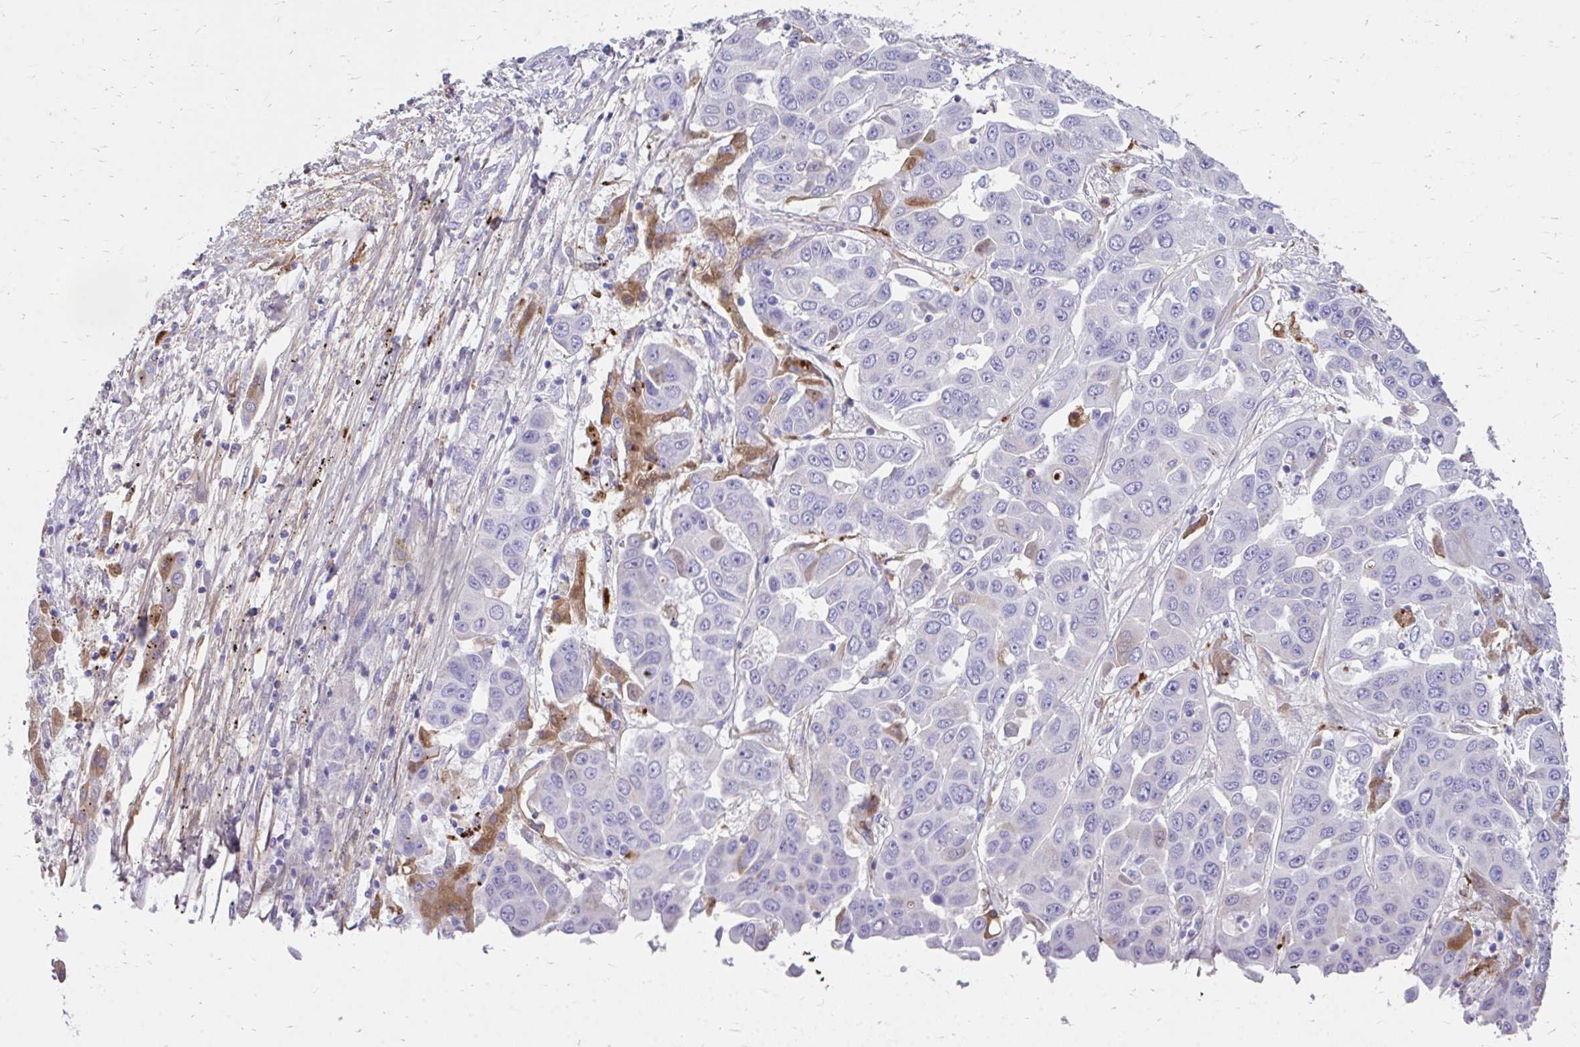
{"staining": {"intensity": "negative", "quantity": "none", "location": "none"}, "tissue": "liver cancer", "cell_type": "Tumor cells", "image_type": "cancer", "snomed": [{"axis": "morphology", "description": "Cholangiocarcinoma"}, {"axis": "topography", "description": "Liver"}], "caption": "IHC of human liver cancer (cholangiocarcinoma) shows no staining in tumor cells.", "gene": "CFH", "patient": {"sex": "female", "age": 52}}